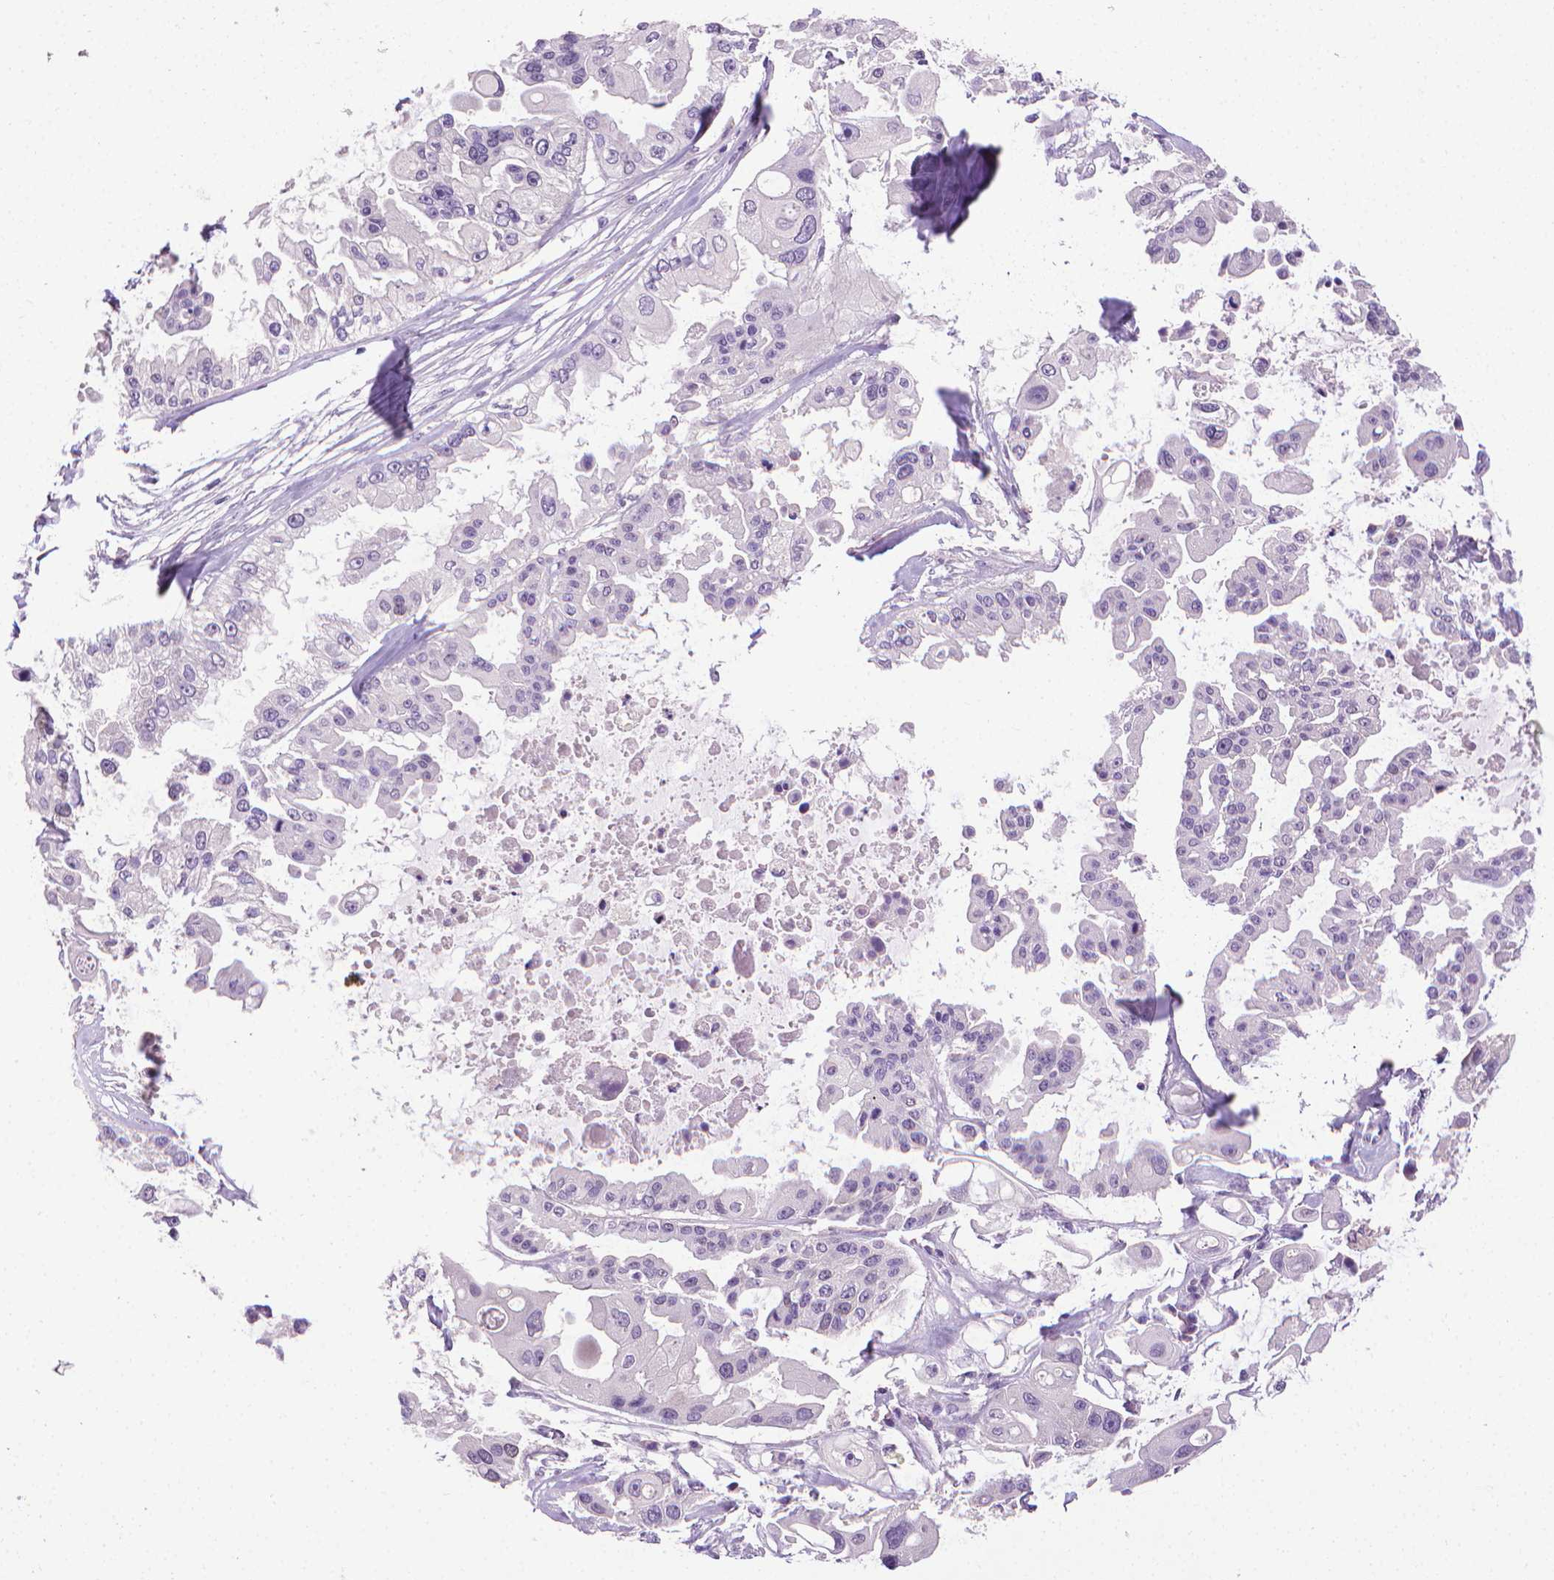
{"staining": {"intensity": "negative", "quantity": "none", "location": "none"}, "tissue": "ovarian cancer", "cell_type": "Tumor cells", "image_type": "cancer", "snomed": [{"axis": "morphology", "description": "Cystadenocarcinoma, serous, NOS"}, {"axis": "topography", "description": "Ovary"}], "caption": "Ovarian cancer (serous cystadenocarcinoma) was stained to show a protein in brown. There is no significant expression in tumor cells. (Brightfield microscopy of DAB immunohistochemistry at high magnification).", "gene": "CDKN2D", "patient": {"sex": "female", "age": 56}}